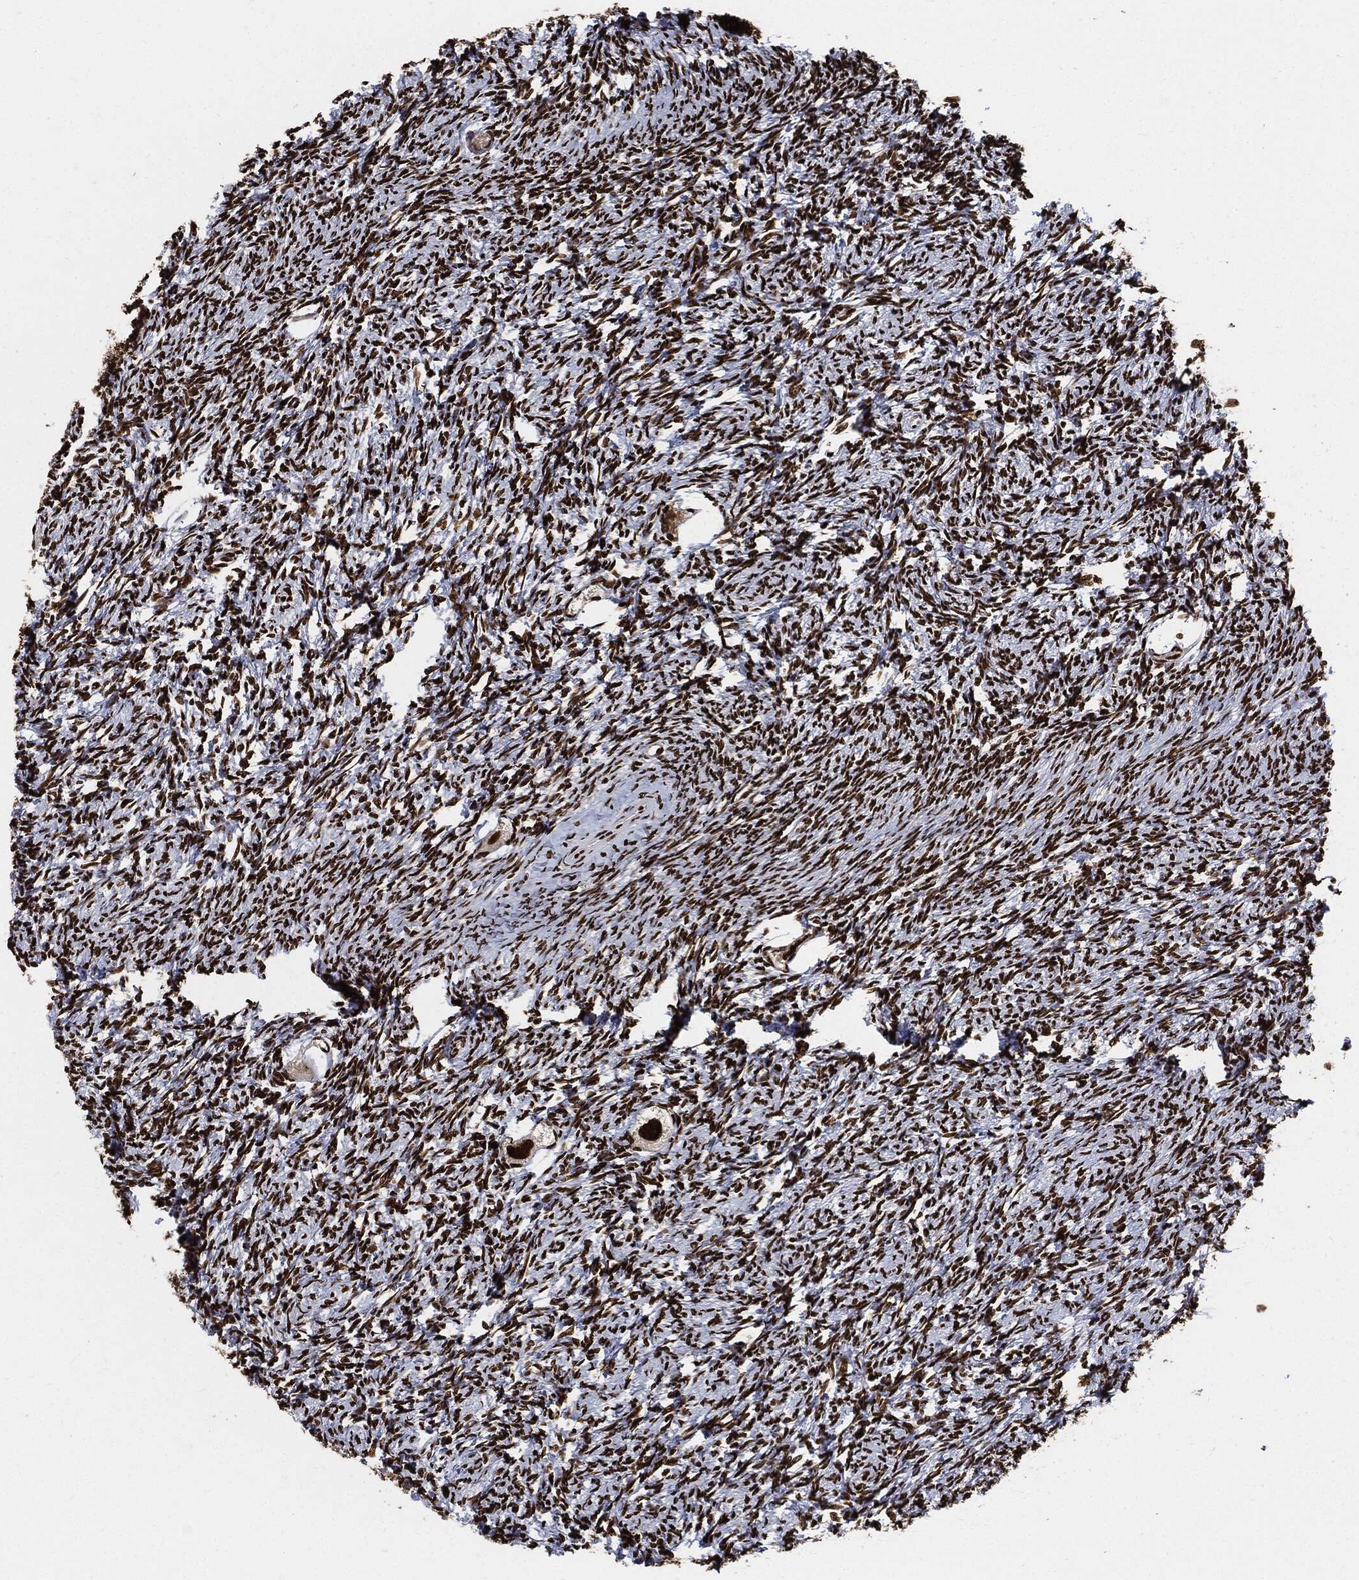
{"staining": {"intensity": "strong", "quantity": ">75%", "location": "nuclear"}, "tissue": "ovary", "cell_type": "Follicle cells", "image_type": "normal", "snomed": [{"axis": "morphology", "description": "Normal tissue, NOS"}, {"axis": "topography", "description": "Fallopian tube"}, {"axis": "topography", "description": "Ovary"}], "caption": "Protein staining shows strong nuclear expression in approximately >75% of follicle cells in normal ovary. (DAB IHC with brightfield microscopy, high magnification).", "gene": "RECQL", "patient": {"sex": "female", "age": 33}}